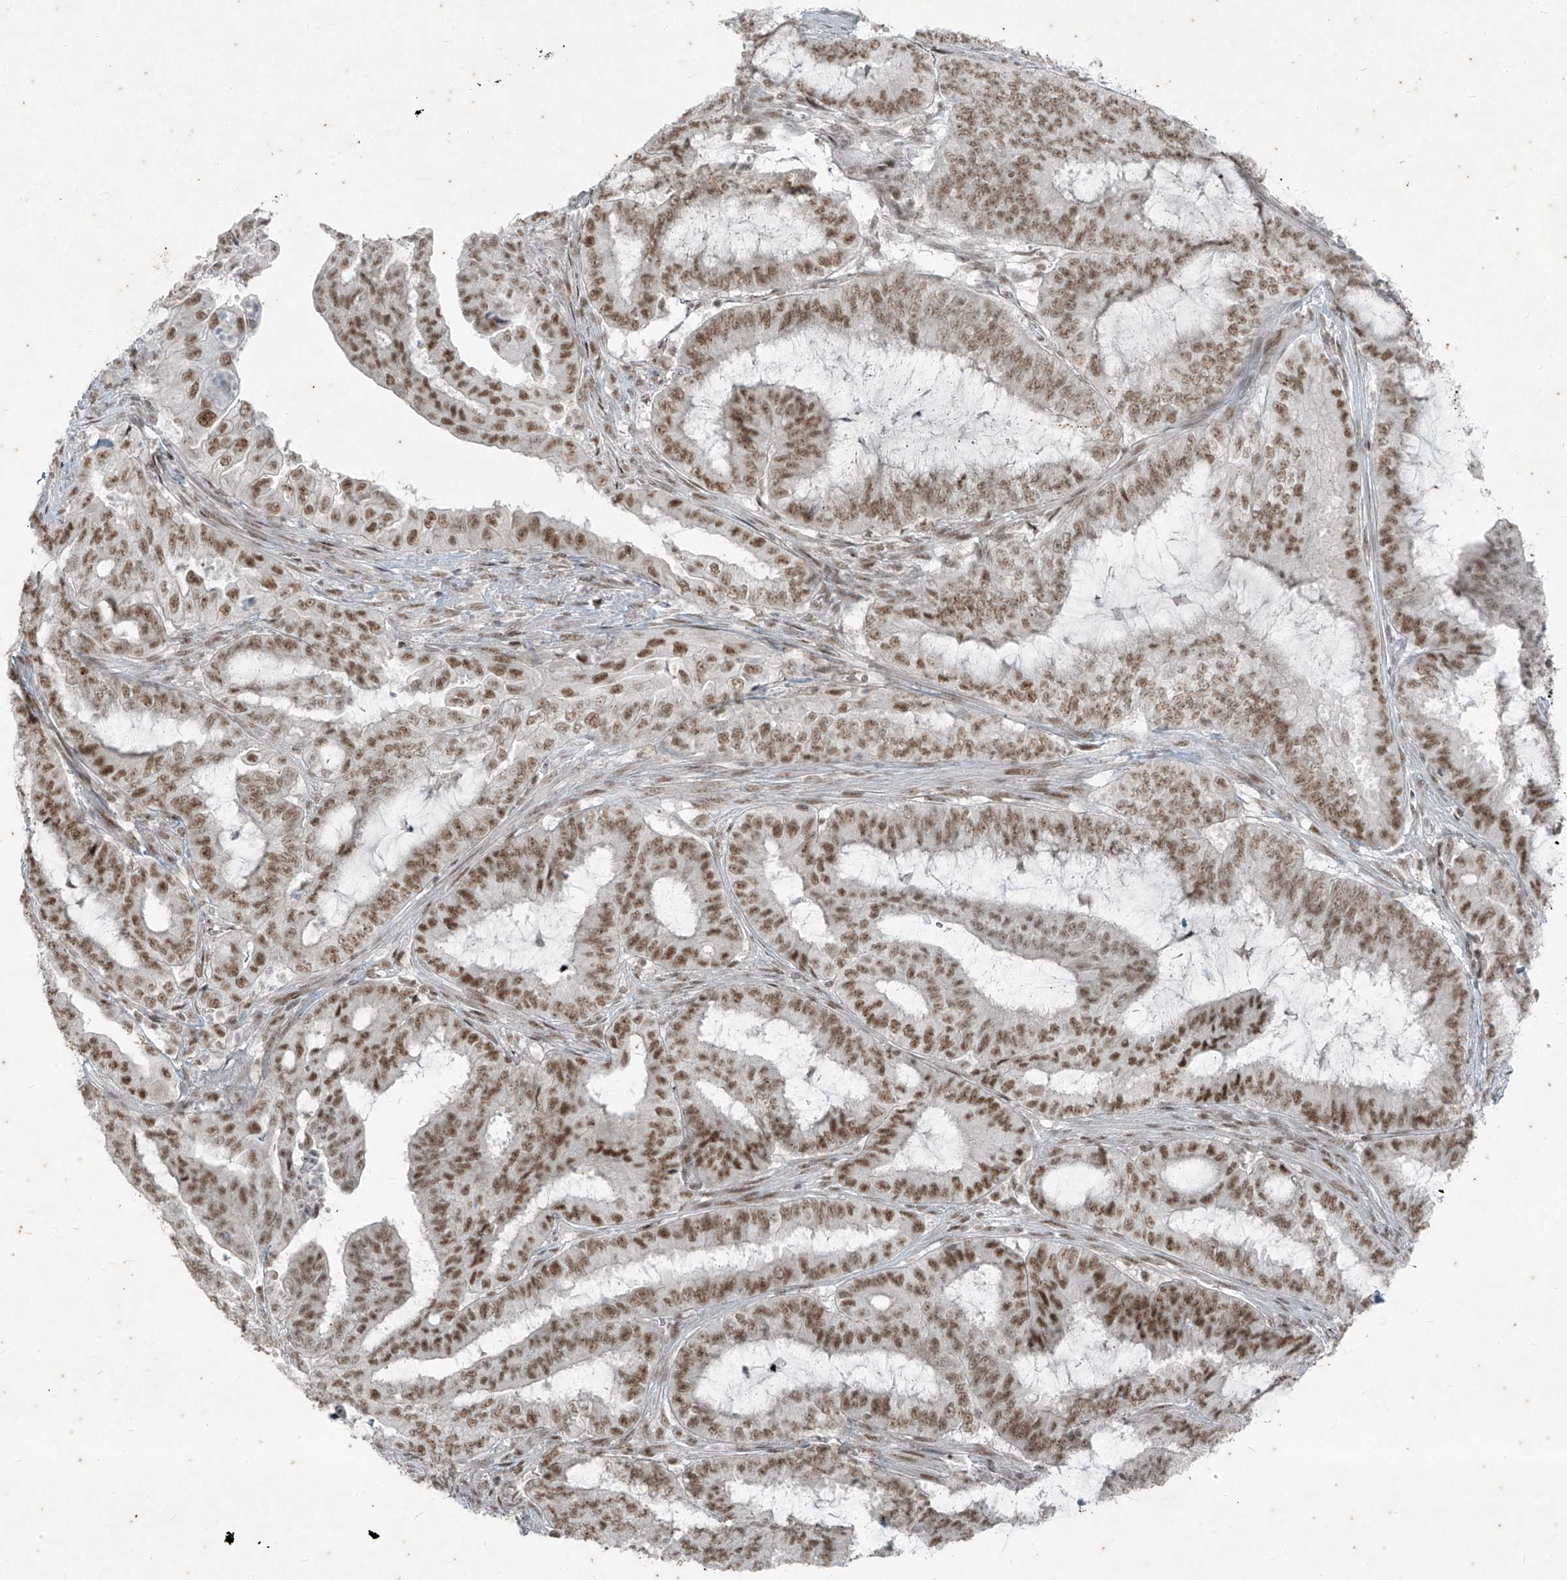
{"staining": {"intensity": "moderate", "quantity": ">75%", "location": "nuclear"}, "tissue": "endometrial cancer", "cell_type": "Tumor cells", "image_type": "cancer", "snomed": [{"axis": "morphology", "description": "Adenocarcinoma, NOS"}, {"axis": "topography", "description": "Endometrium"}], "caption": "An IHC micrograph of neoplastic tissue is shown. Protein staining in brown labels moderate nuclear positivity in adenocarcinoma (endometrial) within tumor cells.", "gene": "ZNF354B", "patient": {"sex": "female", "age": 51}}